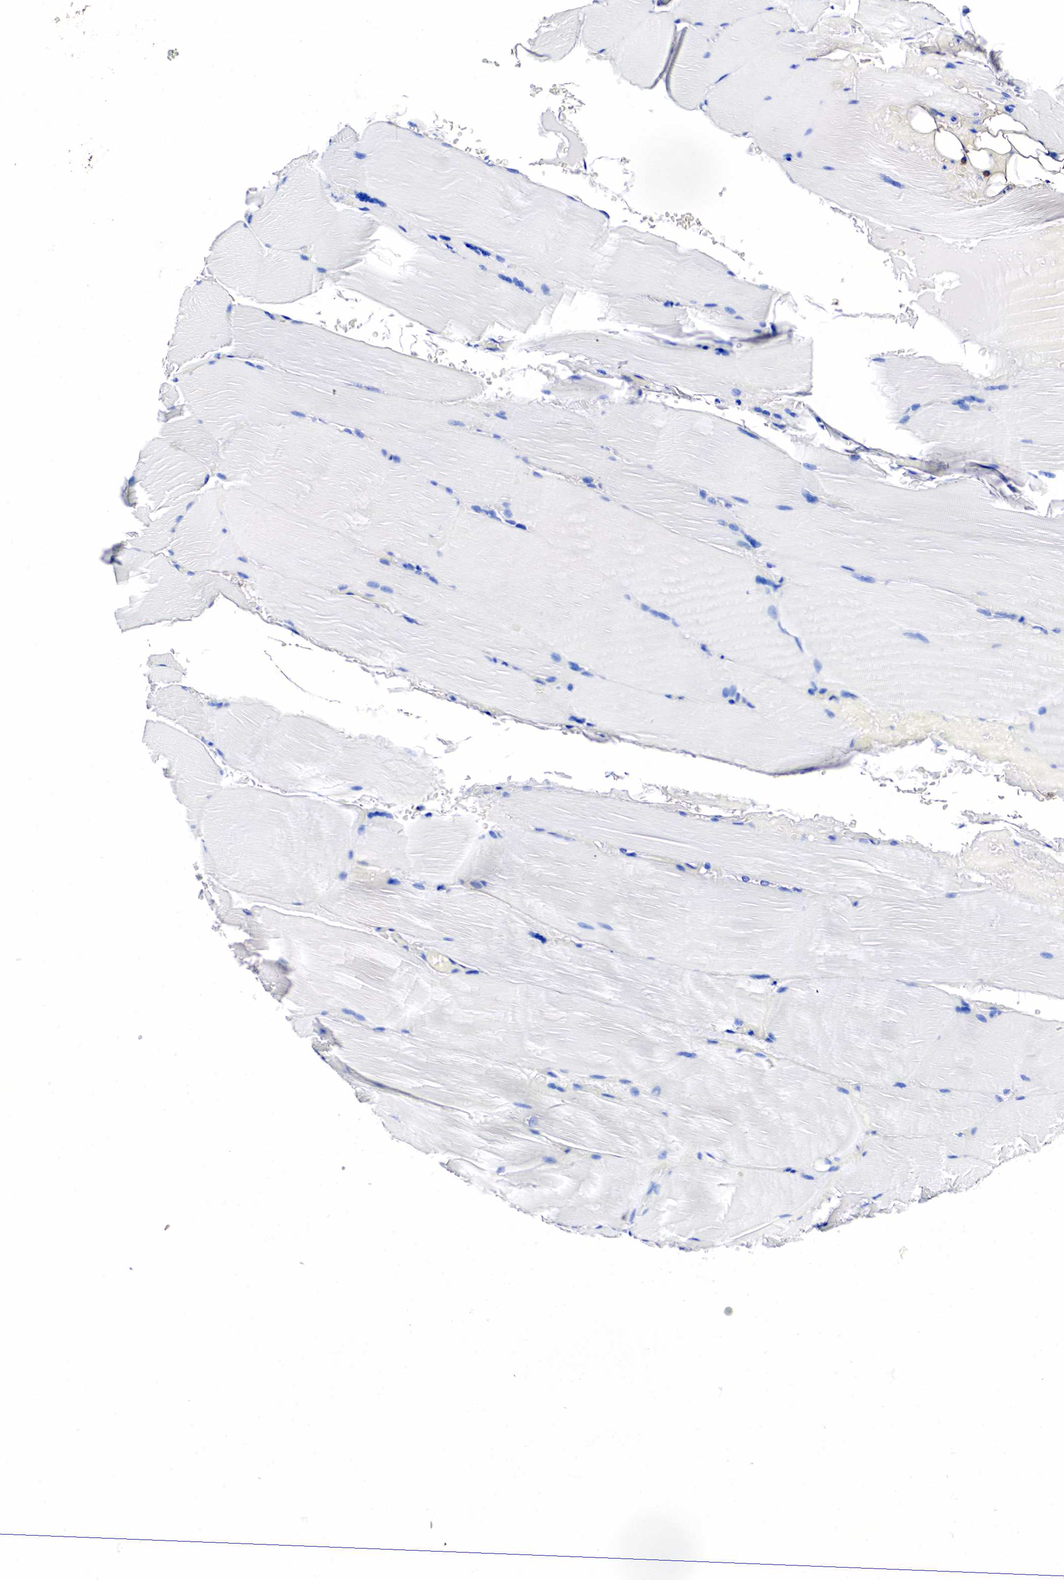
{"staining": {"intensity": "negative", "quantity": "none", "location": "none"}, "tissue": "skeletal muscle", "cell_type": "Myocytes", "image_type": "normal", "snomed": [{"axis": "morphology", "description": "Normal tissue, NOS"}, {"axis": "topography", "description": "Skeletal muscle"}], "caption": "An immunohistochemistry micrograph of benign skeletal muscle is shown. There is no staining in myocytes of skeletal muscle. The staining is performed using DAB (3,3'-diaminobenzidine) brown chromogen with nuclei counter-stained in using hematoxylin.", "gene": "KLK3", "patient": {"sex": "male", "age": 71}}